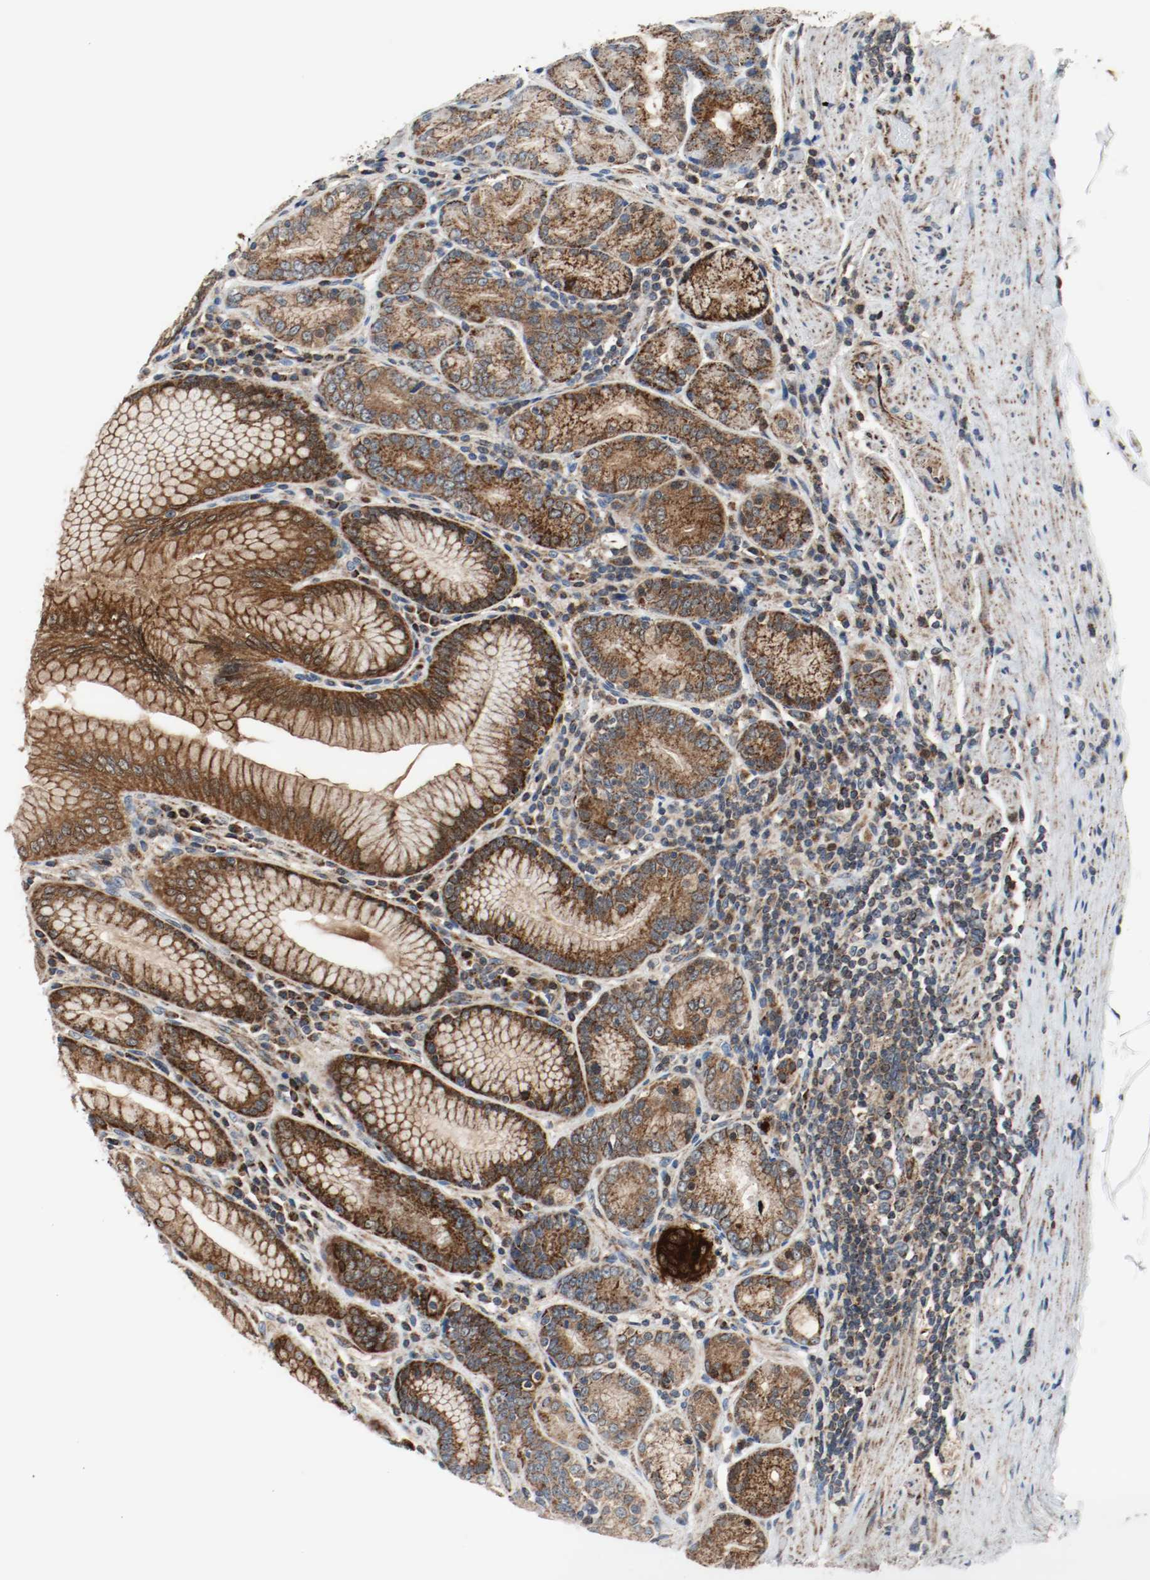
{"staining": {"intensity": "strong", "quantity": ">75%", "location": "cytoplasmic/membranous"}, "tissue": "stomach", "cell_type": "Glandular cells", "image_type": "normal", "snomed": [{"axis": "morphology", "description": "Normal tissue, NOS"}, {"axis": "topography", "description": "Stomach, lower"}], "caption": "Protein staining by immunohistochemistry exhibits strong cytoplasmic/membranous staining in approximately >75% of glandular cells in normal stomach. (IHC, brightfield microscopy, high magnification).", "gene": "TXNRD1", "patient": {"sex": "female", "age": 76}}